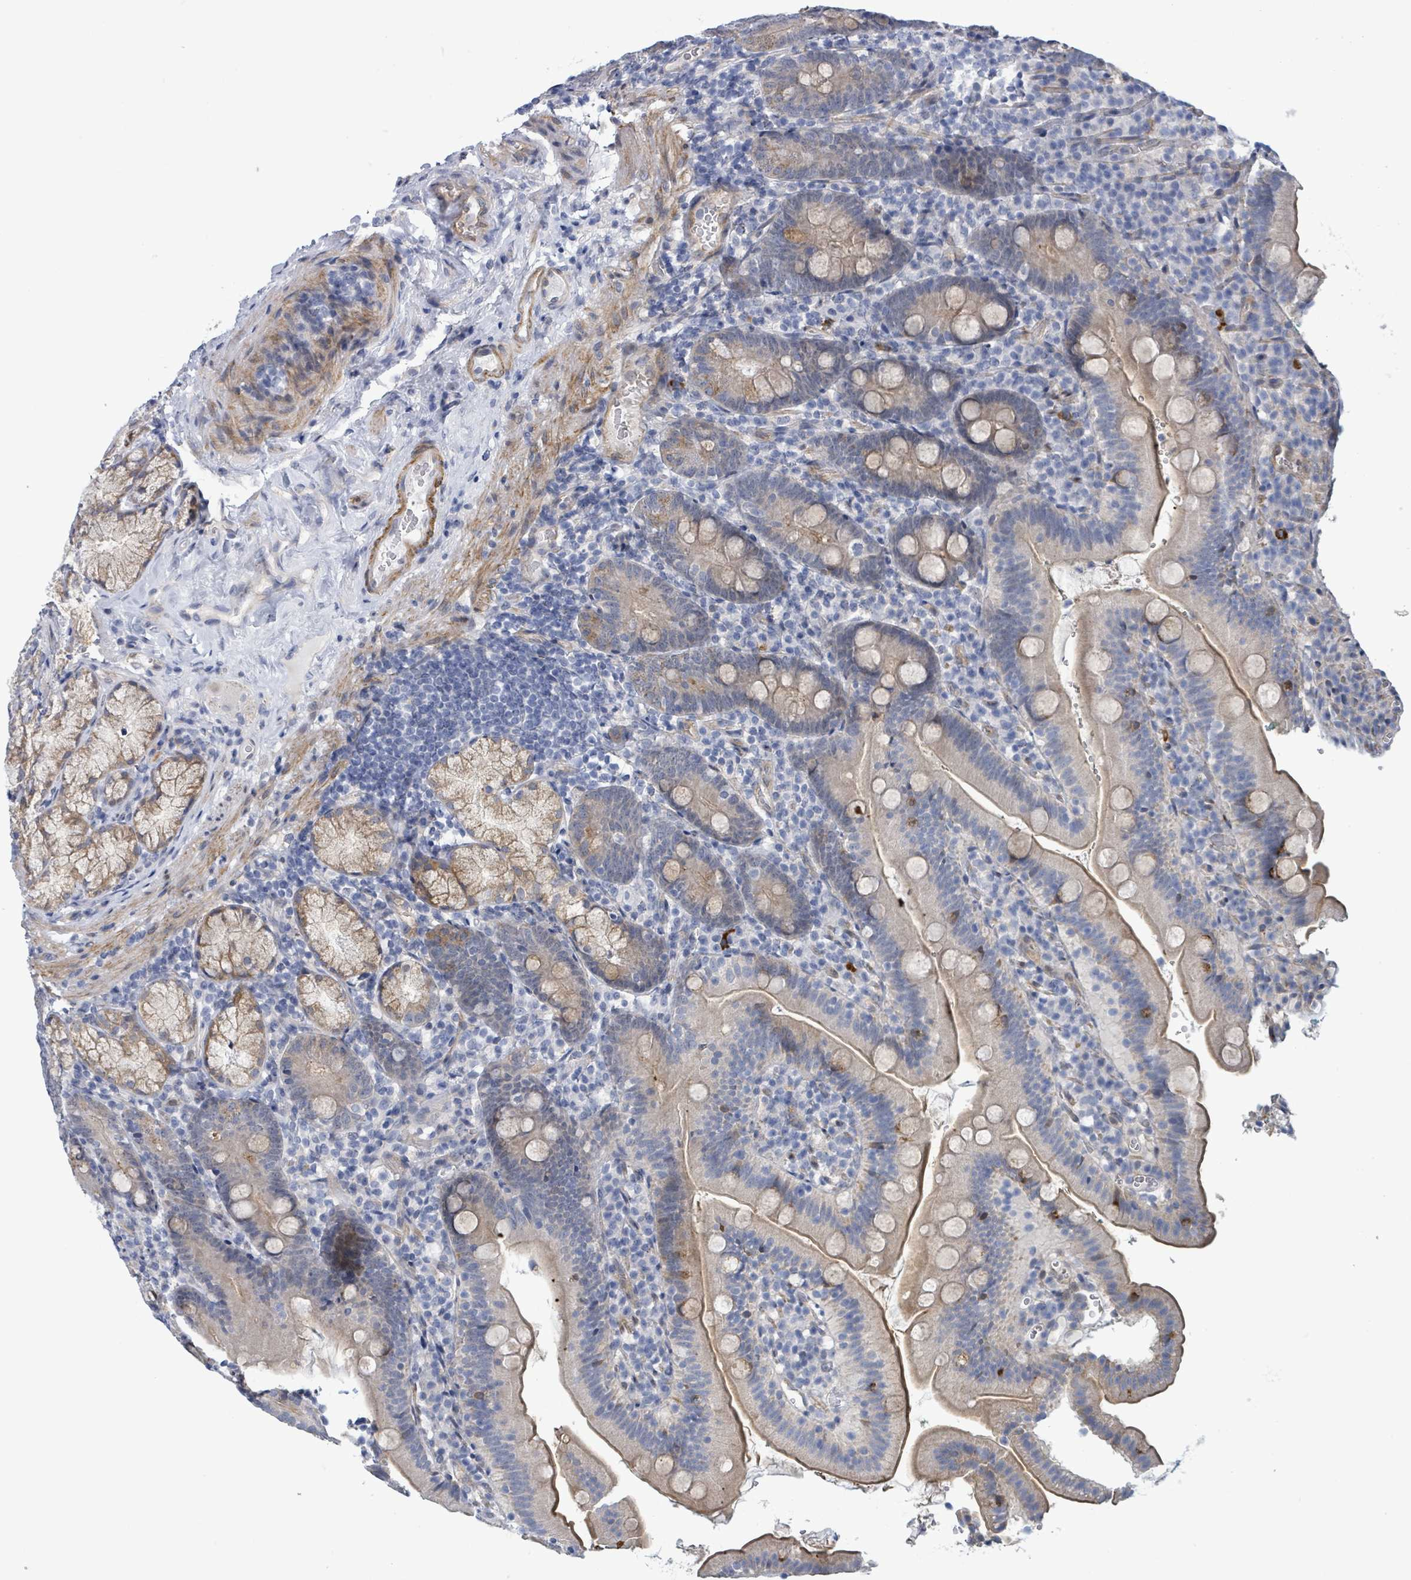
{"staining": {"intensity": "weak", "quantity": "<25%", "location": "cytoplasmic/membranous"}, "tissue": "duodenum", "cell_type": "Glandular cells", "image_type": "normal", "snomed": [{"axis": "morphology", "description": "Normal tissue, NOS"}, {"axis": "topography", "description": "Duodenum"}], "caption": "Immunohistochemistry (IHC) photomicrograph of unremarkable duodenum stained for a protein (brown), which displays no staining in glandular cells. (DAB (3,3'-diaminobenzidine) immunohistochemistry visualized using brightfield microscopy, high magnification).", "gene": "C9orf152", "patient": {"sex": "female", "age": 67}}